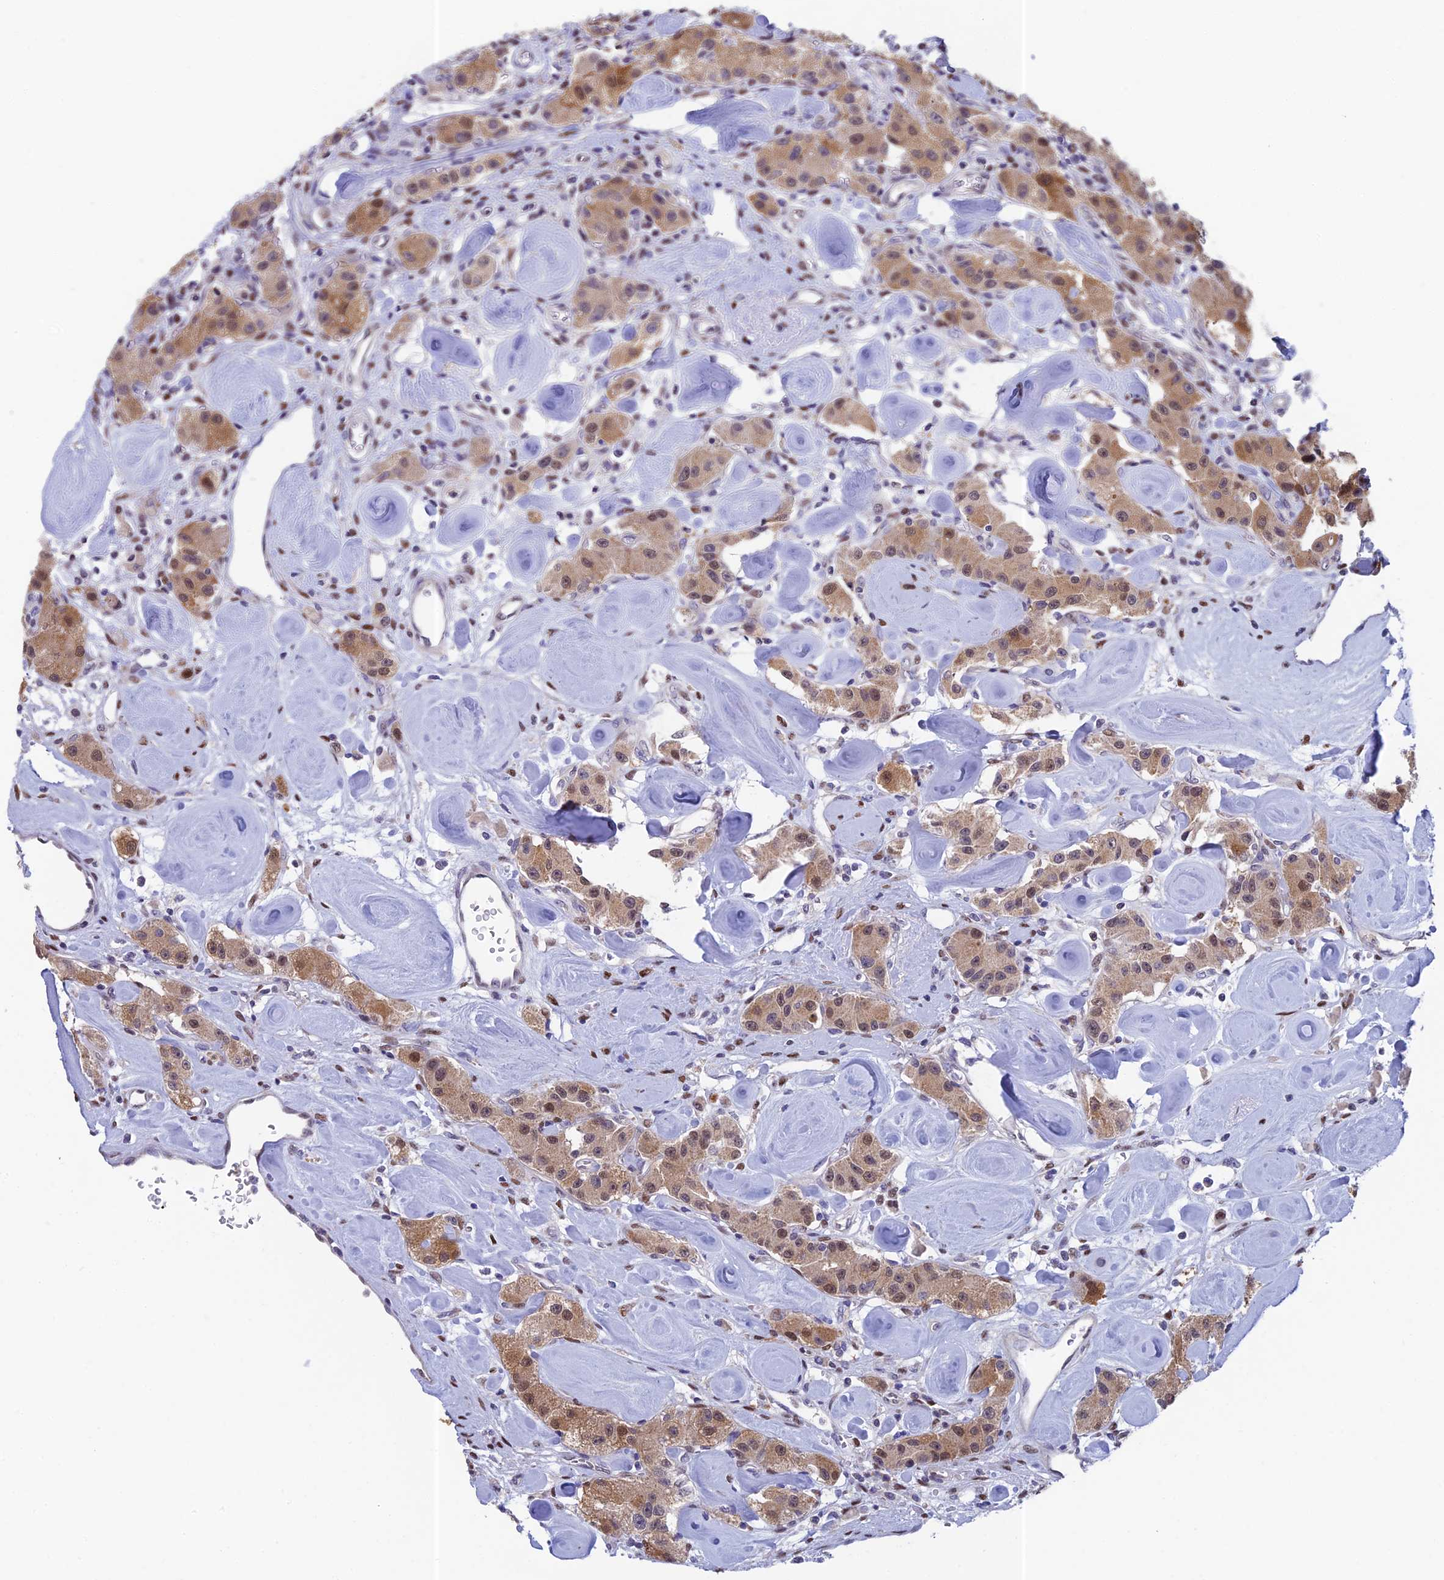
{"staining": {"intensity": "moderate", "quantity": ">75%", "location": "cytoplasmic/membranous,nuclear"}, "tissue": "carcinoid", "cell_type": "Tumor cells", "image_type": "cancer", "snomed": [{"axis": "morphology", "description": "Carcinoid, malignant, NOS"}, {"axis": "topography", "description": "Pancreas"}], "caption": "This histopathology image exhibits IHC staining of carcinoid, with medium moderate cytoplasmic/membranous and nuclear positivity in approximately >75% of tumor cells.", "gene": "MRPL17", "patient": {"sex": "male", "age": 41}}